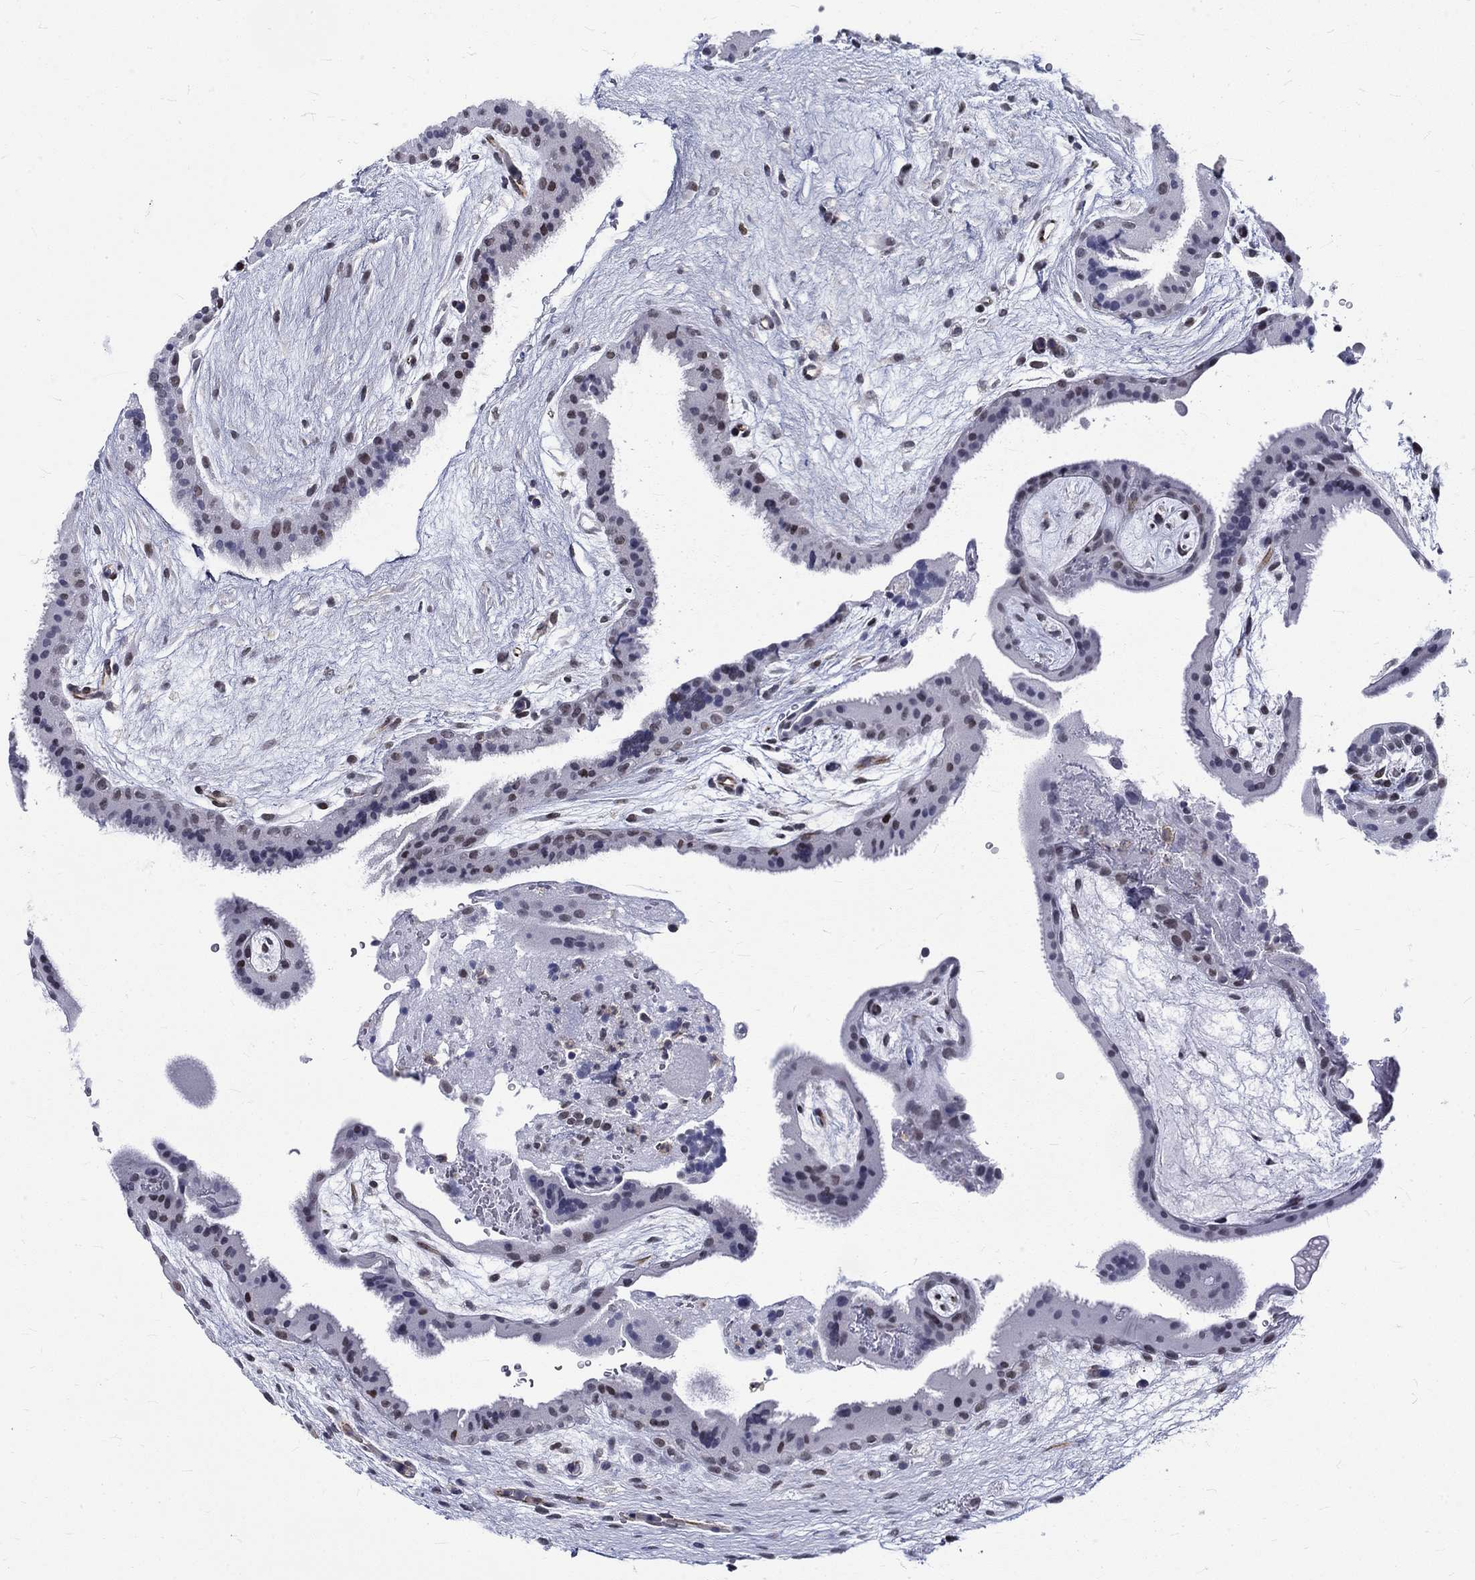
{"staining": {"intensity": "moderate", "quantity": "<25%", "location": "nuclear"}, "tissue": "placenta", "cell_type": "Decidual cells", "image_type": "normal", "snomed": [{"axis": "morphology", "description": "Normal tissue, NOS"}, {"axis": "topography", "description": "Placenta"}], "caption": "An immunohistochemistry histopathology image of normal tissue is shown. Protein staining in brown labels moderate nuclear positivity in placenta within decidual cells.", "gene": "ST6GALNAC1", "patient": {"sex": "female", "age": 19}}